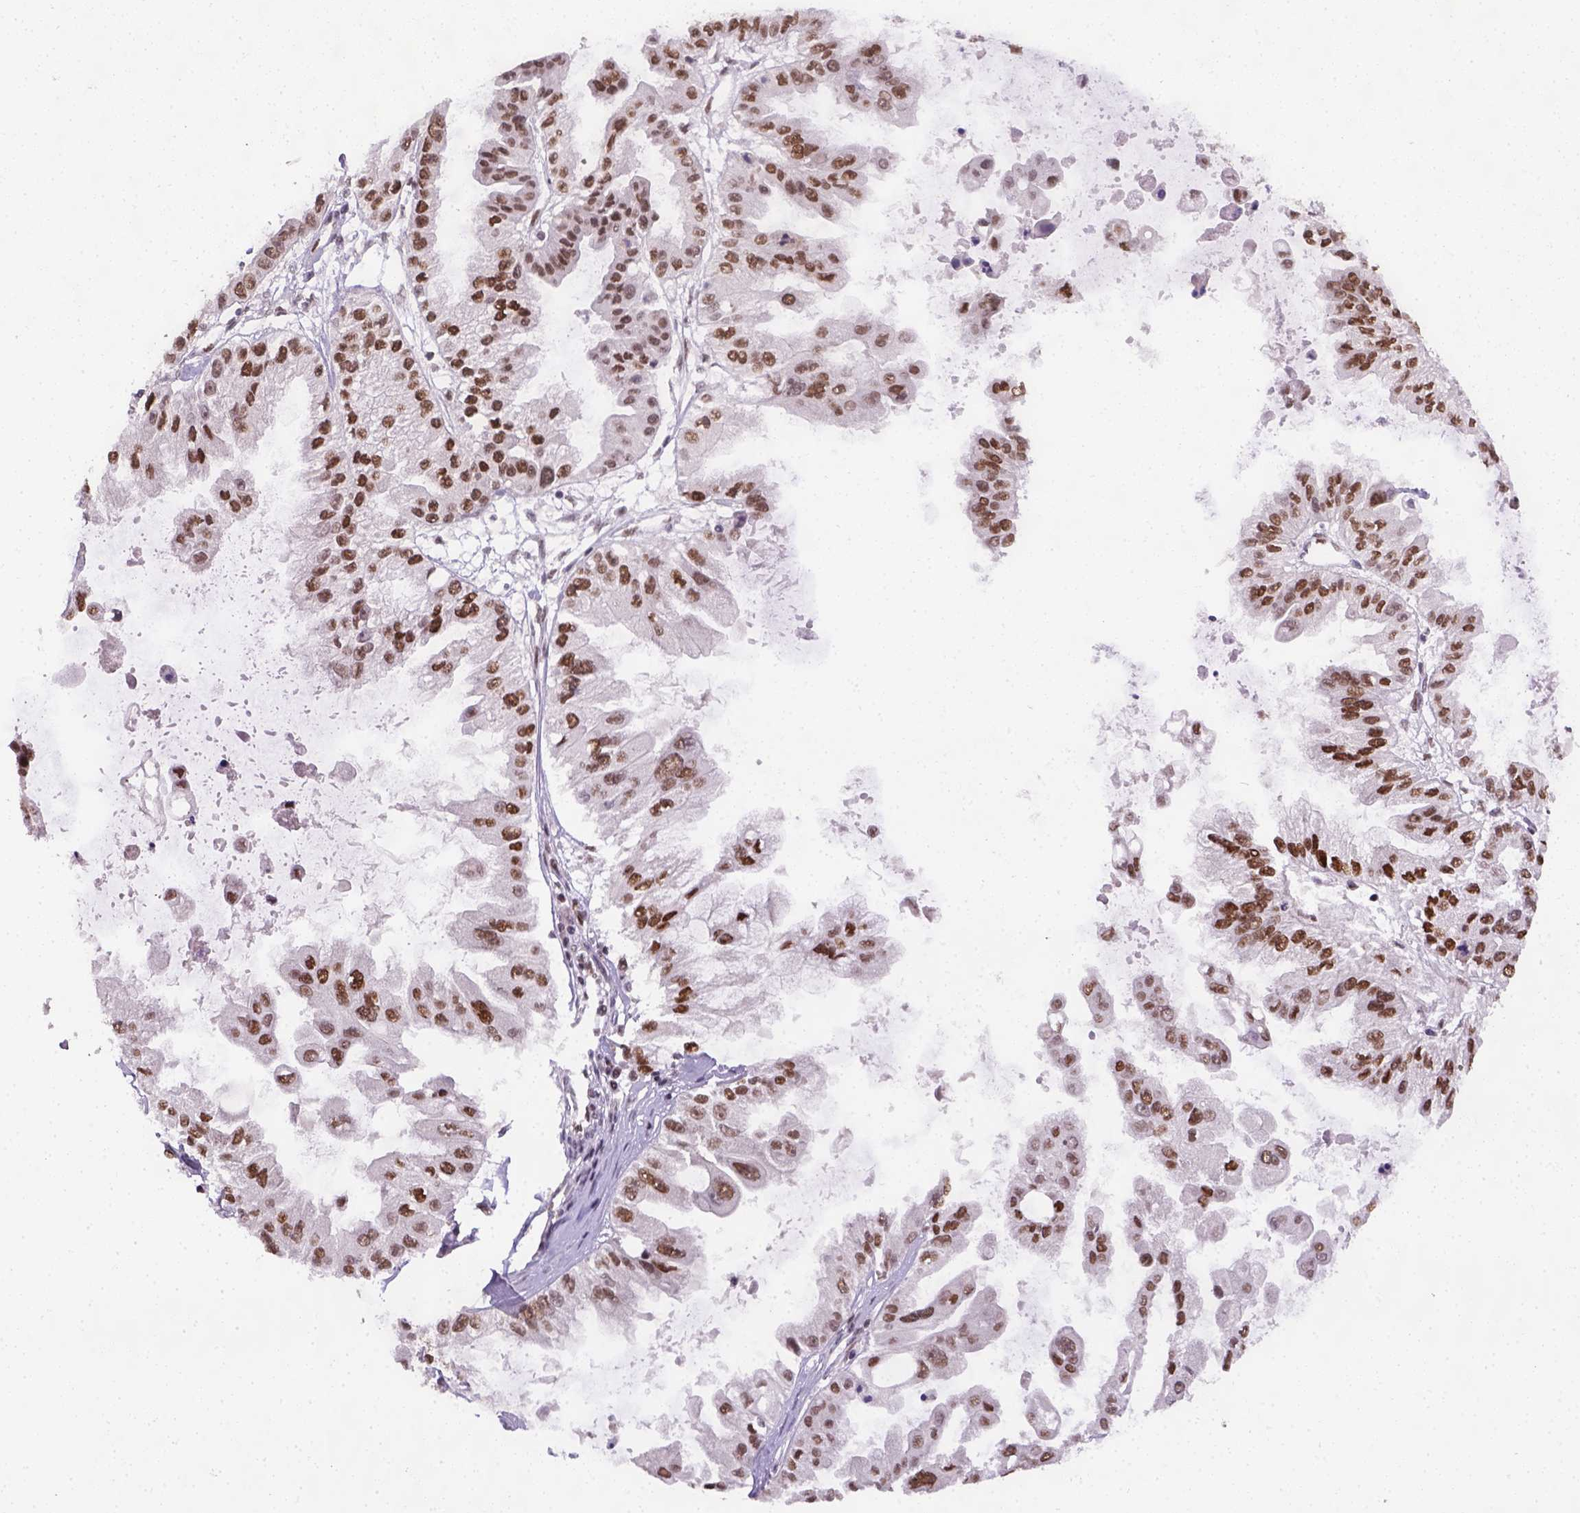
{"staining": {"intensity": "strong", "quantity": ">75%", "location": "nuclear"}, "tissue": "ovarian cancer", "cell_type": "Tumor cells", "image_type": "cancer", "snomed": [{"axis": "morphology", "description": "Cystadenocarcinoma, serous, NOS"}, {"axis": "topography", "description": "Ovary"}], "caption": "This is a histology image of immunohistochemistry staining of ovarian cancer, which shows strong staining in the nuclear of tumor cells.", "gene": "FANCE", "patient": {"sex": "female", "age": 56}}